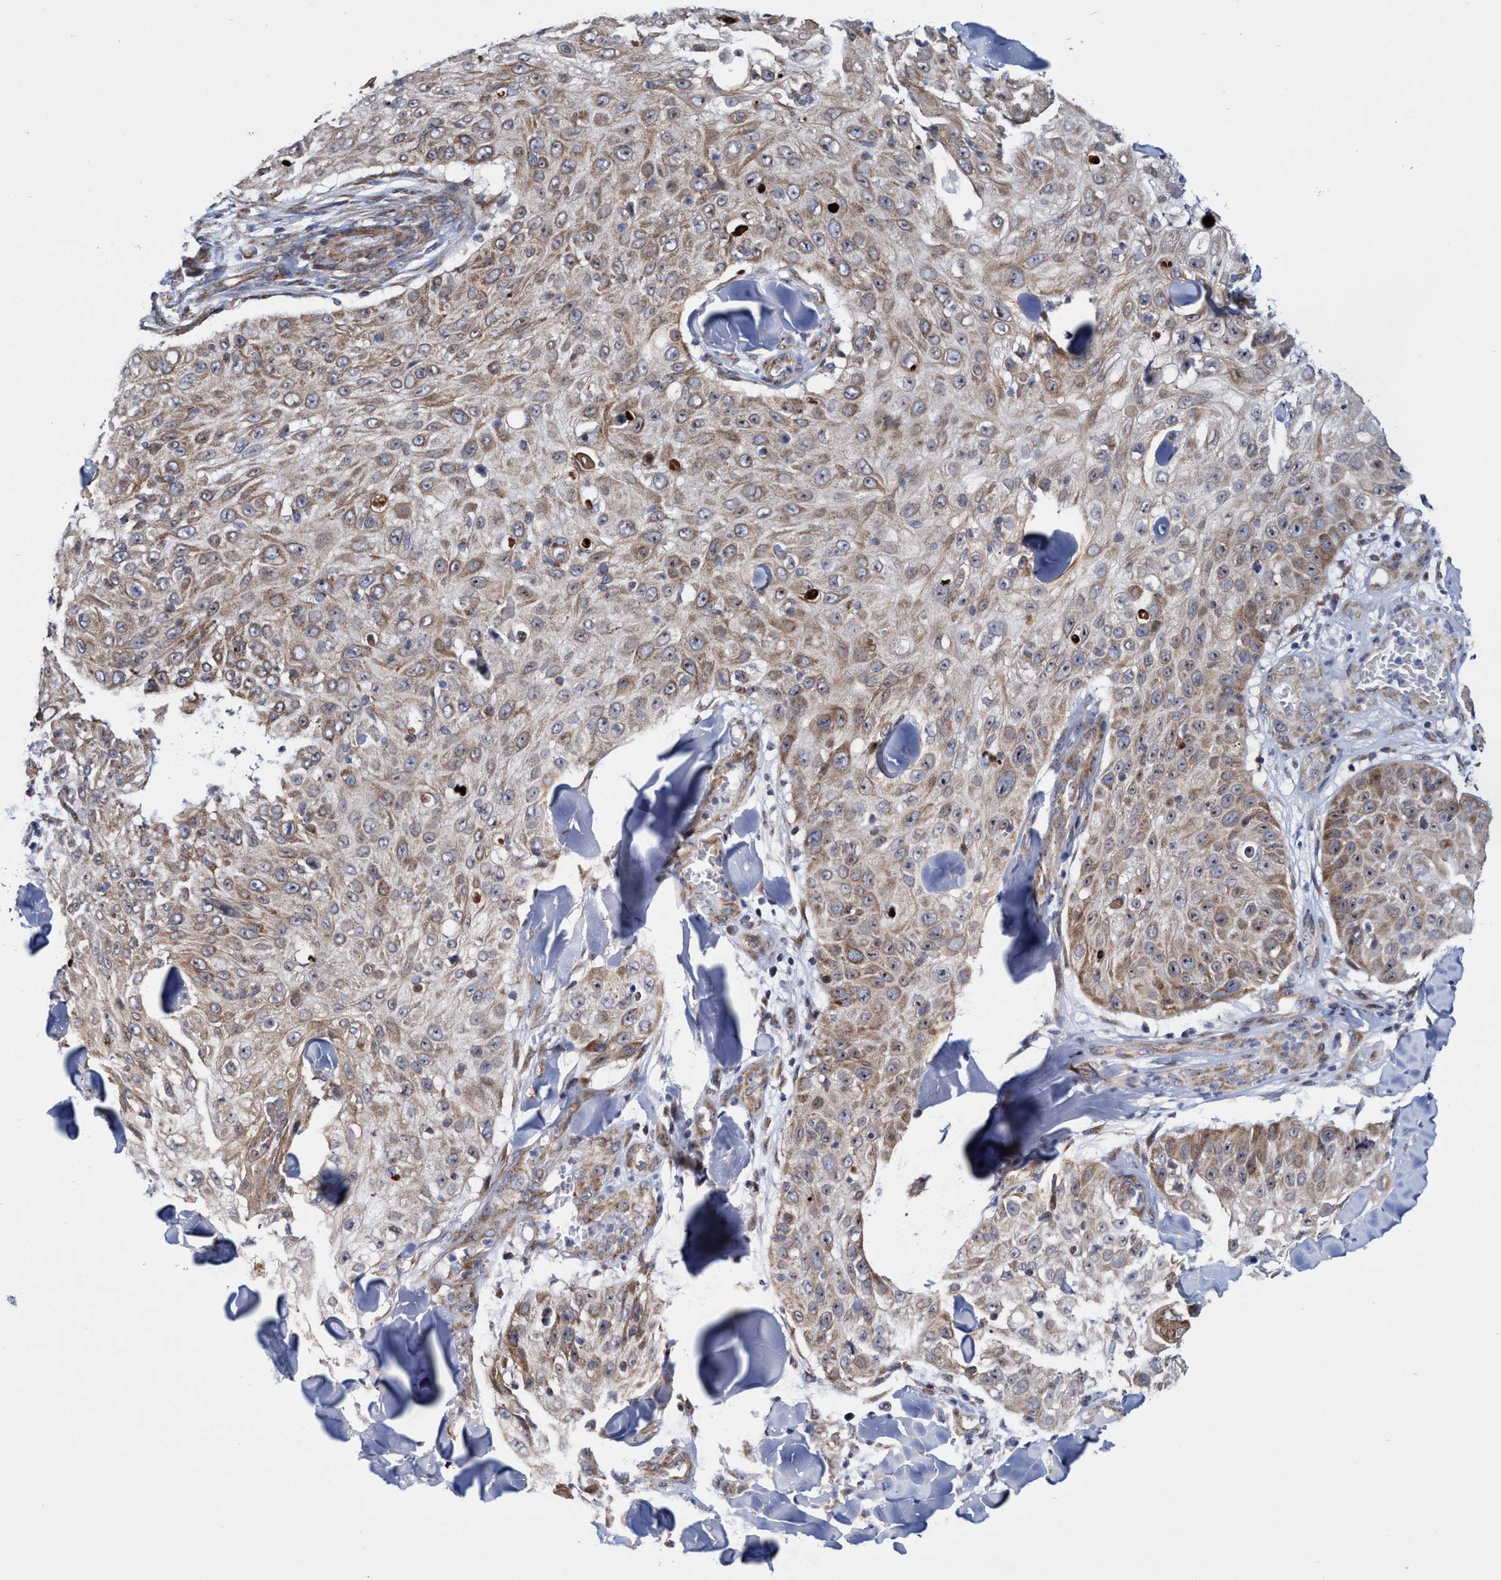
{"staining": {"intensity": "weak", "quantity": ">75%", "location": "cytoplasmic/membranous"}, "tissue": "skin cancer", "cell_type": "Tumor cells", "image_type": "cancer", "snomed": [{"axis": "morphology", "description": "Squamous cell carcinoma, NOS"}, {"axis": "topography", "description": "Skin"}], "caption": "High-magnification brightfield microscopy of skin cancer (squamous cell carcinoma) stained with DAB (brown) and counterstained with hematoxylin (blue). tumor cells exhibit weak cytoplasmic/membranous positivity is seen in about>75% of cells. The staining was performed using DAB to visualize the protein expression in brown, while the nuclei were stained in blue with hematoxylin (Magnification: 20x).", "gene": "POLR1F", "patient": {"sex": "male", "age": 86}}